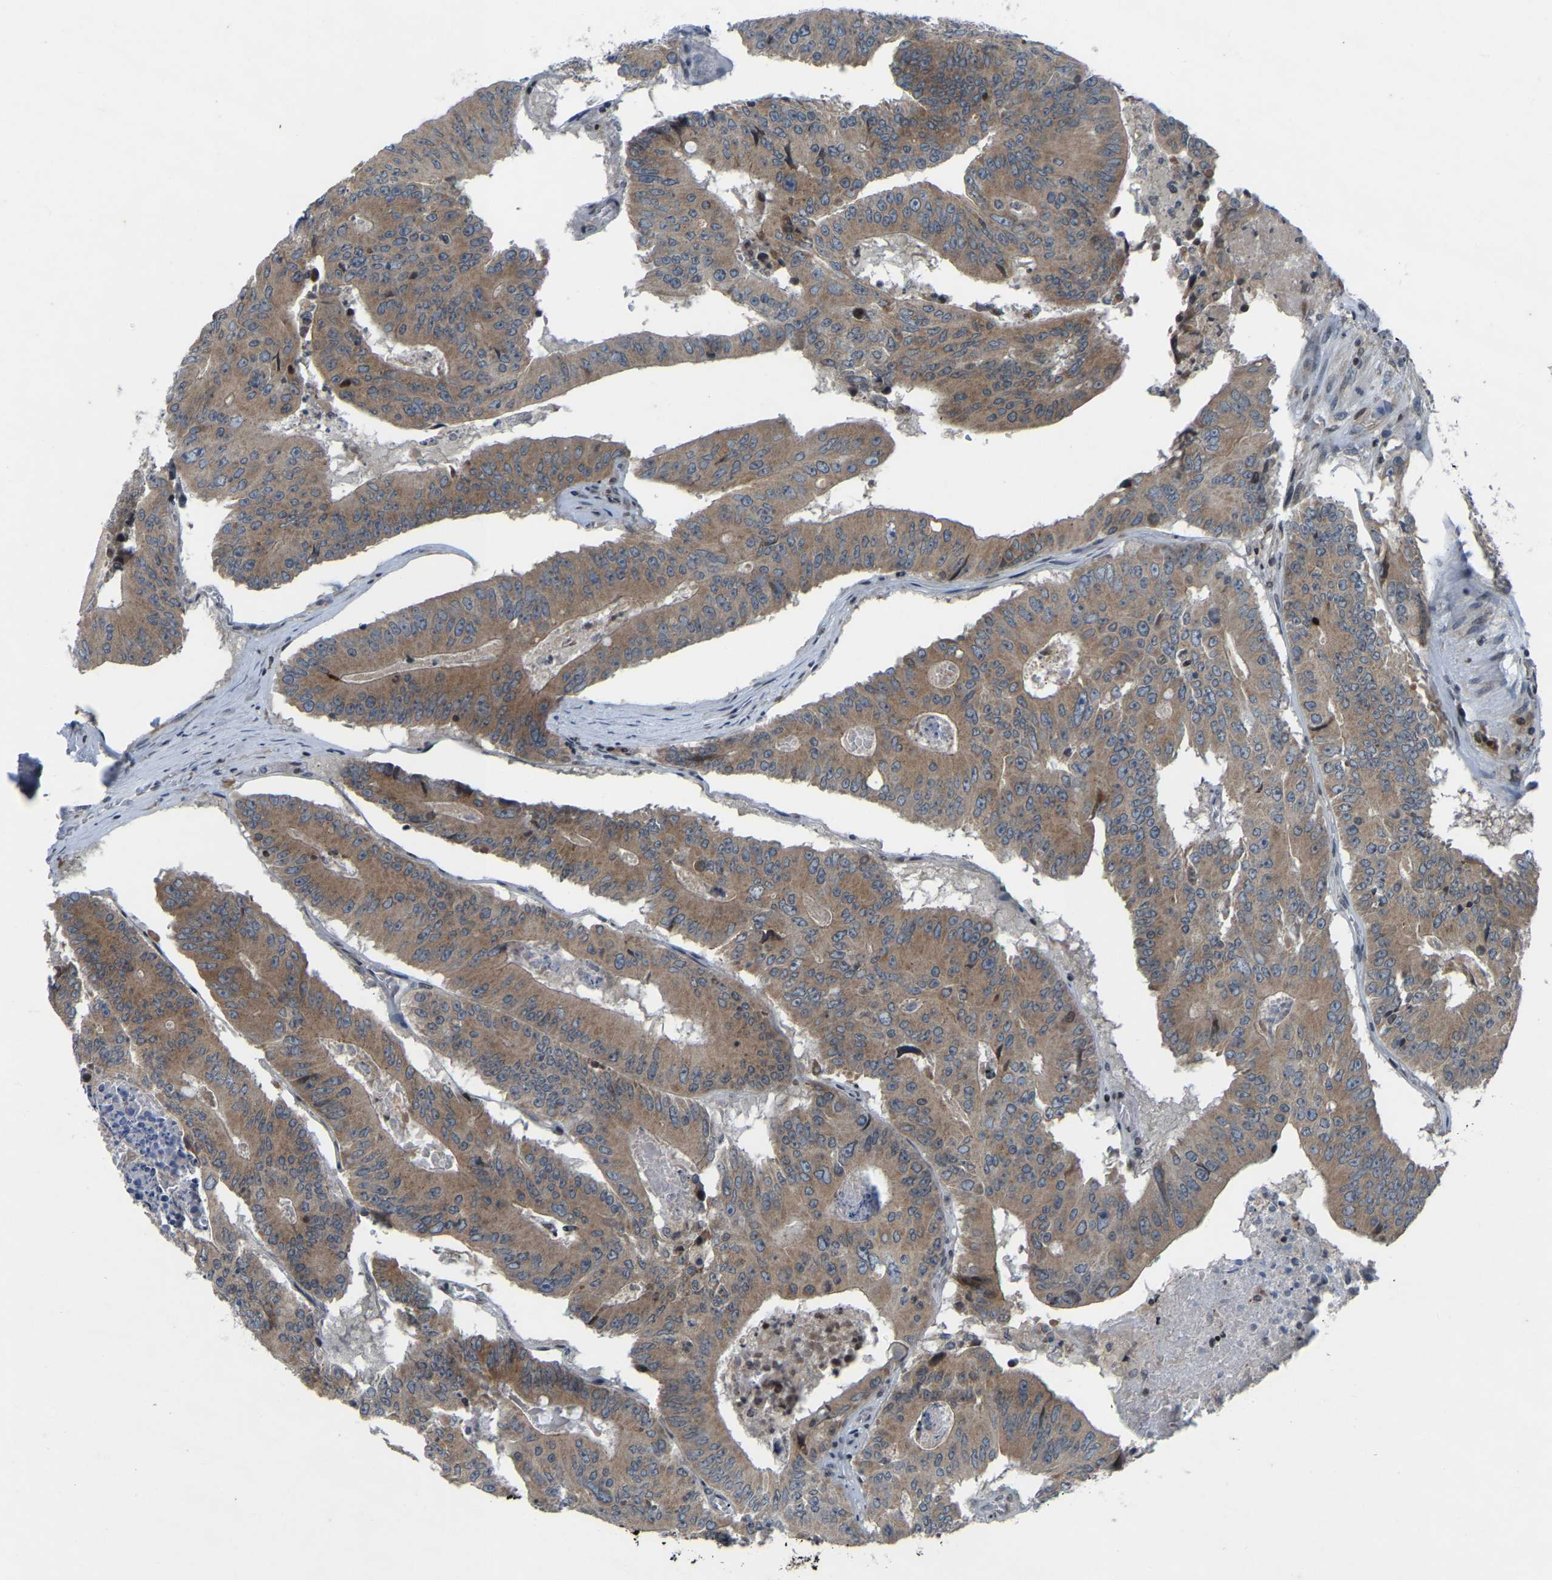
{"staining": {"intensity": "moderate", "quantity": ">75%", "location": "cytoplasmic/membranous"}, "tissue": "colorectal cancer", "cell_type": "Tumor cells", "image_type": "cancer", "snomed": [{"axis": "morphology", "description": "Adenocarcinoma, NOS"}, {"axis": "topography", "description": "Colon"}], "caption": "Colorectal adenocarcinoma stained with a protein marker displays moderate staining in tumor cells.", "gene": "PARL", "patient": {"sex": "male", "age": 87}}